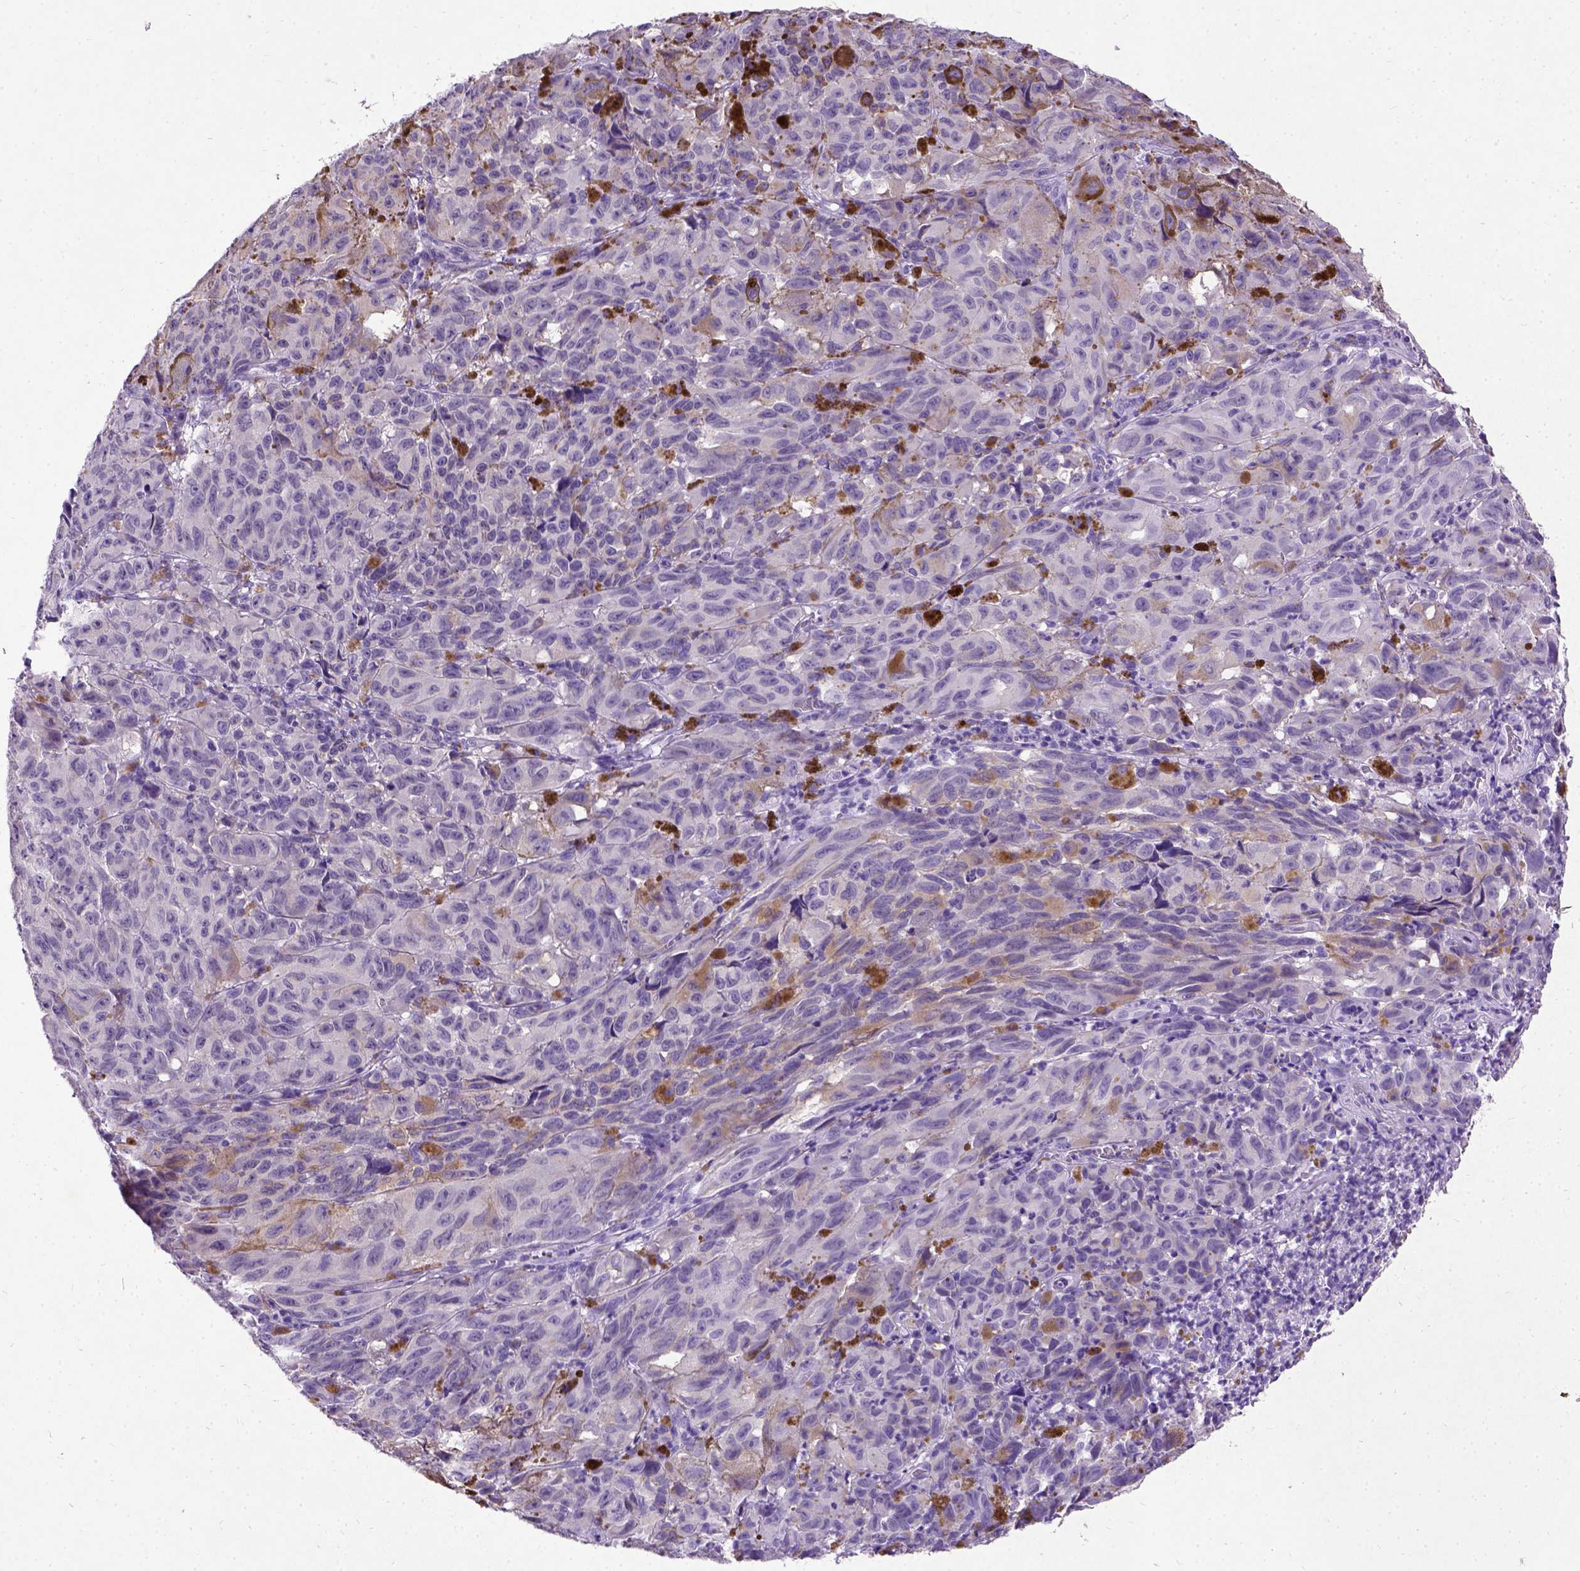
{"staining": {"intensity": "weak", "quantity": "<25%", "location": "cytoplasmic/membranous"}, "tissue": "melanoma", "cell_type": "Tumor cells", "image_type": "cancer", "snomed": [{"axis": "morphology", "description": "Malignant melanoma, NOS"}, {"axis": "topography", "description": "Vulva, labia, clitoris and Bartholin´s gland, NO"}], "caption": "High magnification brightfield microscopy of malignant melanoma stained with DAB (3,3'-diaminobenzidine) (brown) and counterstained with hematoxylin (blue): tumor cells show no significant positivity.", "gene": "NEUROD4", "patient": {"sex": "female", "age": 75}}